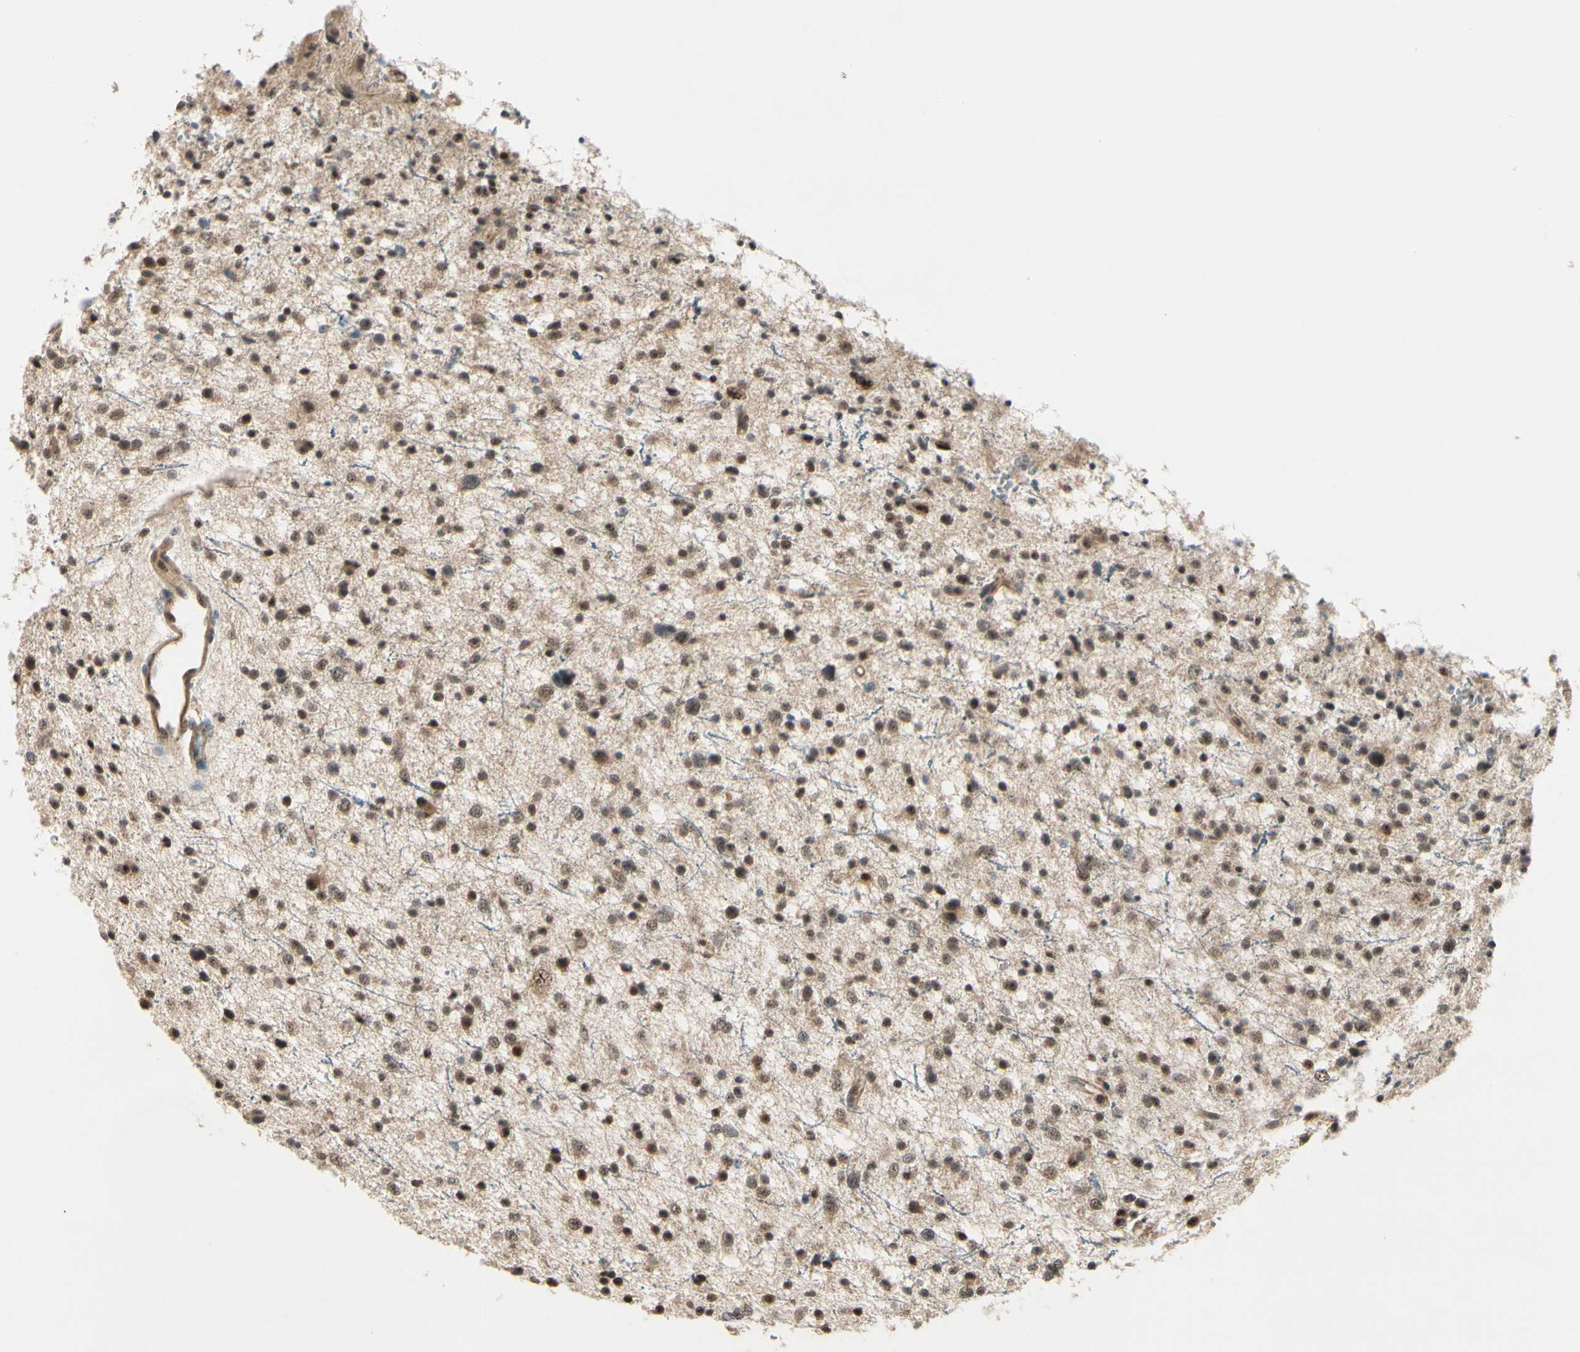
{"staining": {"intensity": "strong", "quantity": ">75%", "location": "cytoplasmic/membranous,nuclear"}, "tissue": "glioma", "cell_type": "Tumor cells", "image_type": "cancer", "snomed": [{"axis": "morphology", "description": "Glioma, malignant, Low grade"}, {"axis": "topography", "description": "Brain"}], "caption": "Glioma tissue shows strong cytoplasmic/membranous and nuclear positivity in about >75% of tumor cells", "gene": "MCPH1", "patient": {"sex": "female", "age": 37}}